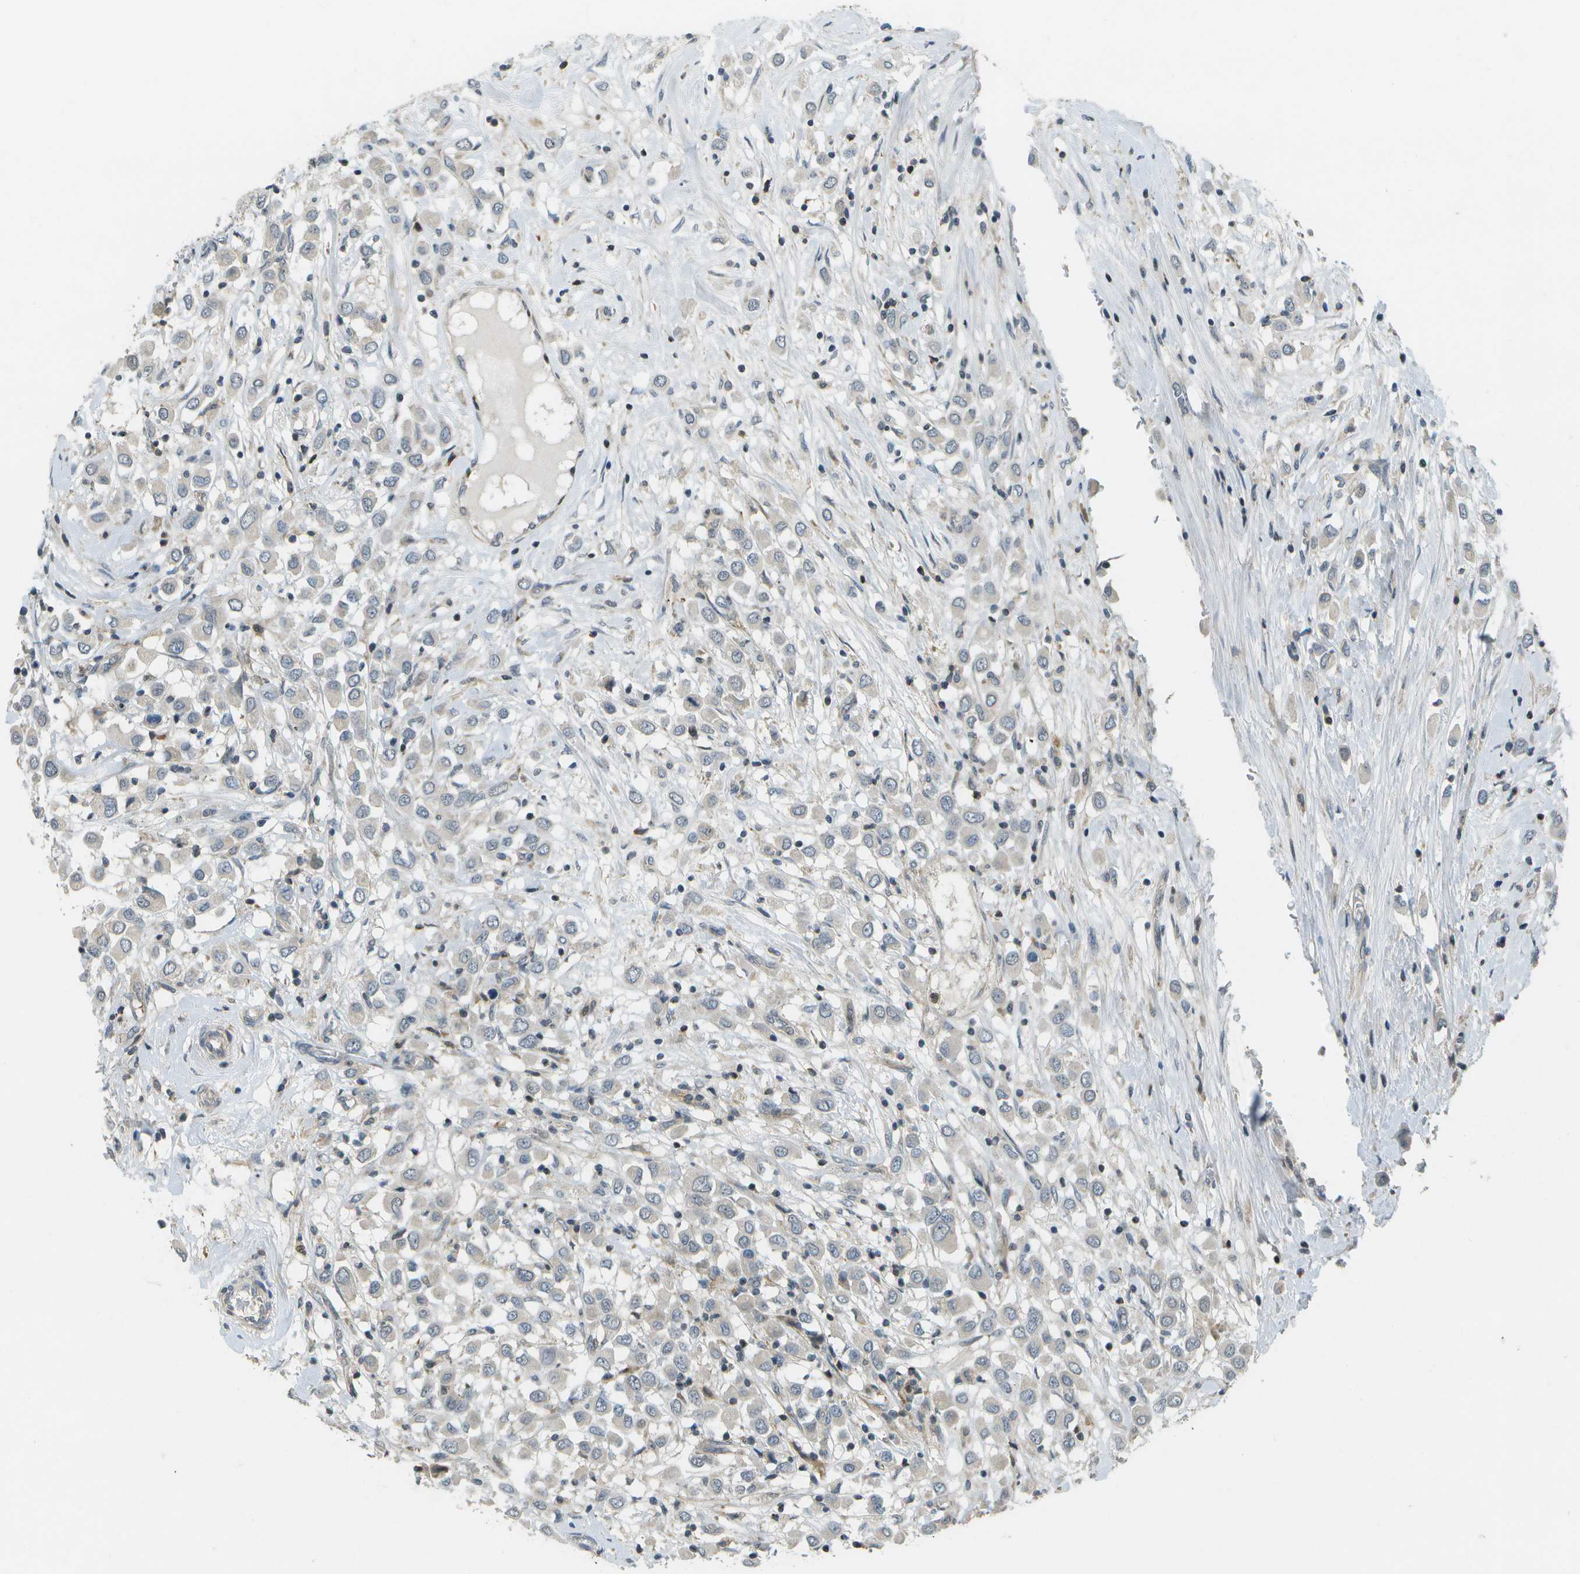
{"staining": {"intensity": "negative", "quantity": "none", "location": "none"}, "tissue": "breast cancer", "cell_type": "Tumor cells", "image_type": "cancer", "snomed": [{"axis": "morphology", "description": "Duct carcinoma"}, {"axis": "topography", "description": "Breast"}], "caption": "Tumor cells are negative for protein expression in human breast cancer (intraductal carcinoma).", "gene": "WNK2", "patient": {"sex": "female", "age": 61}}